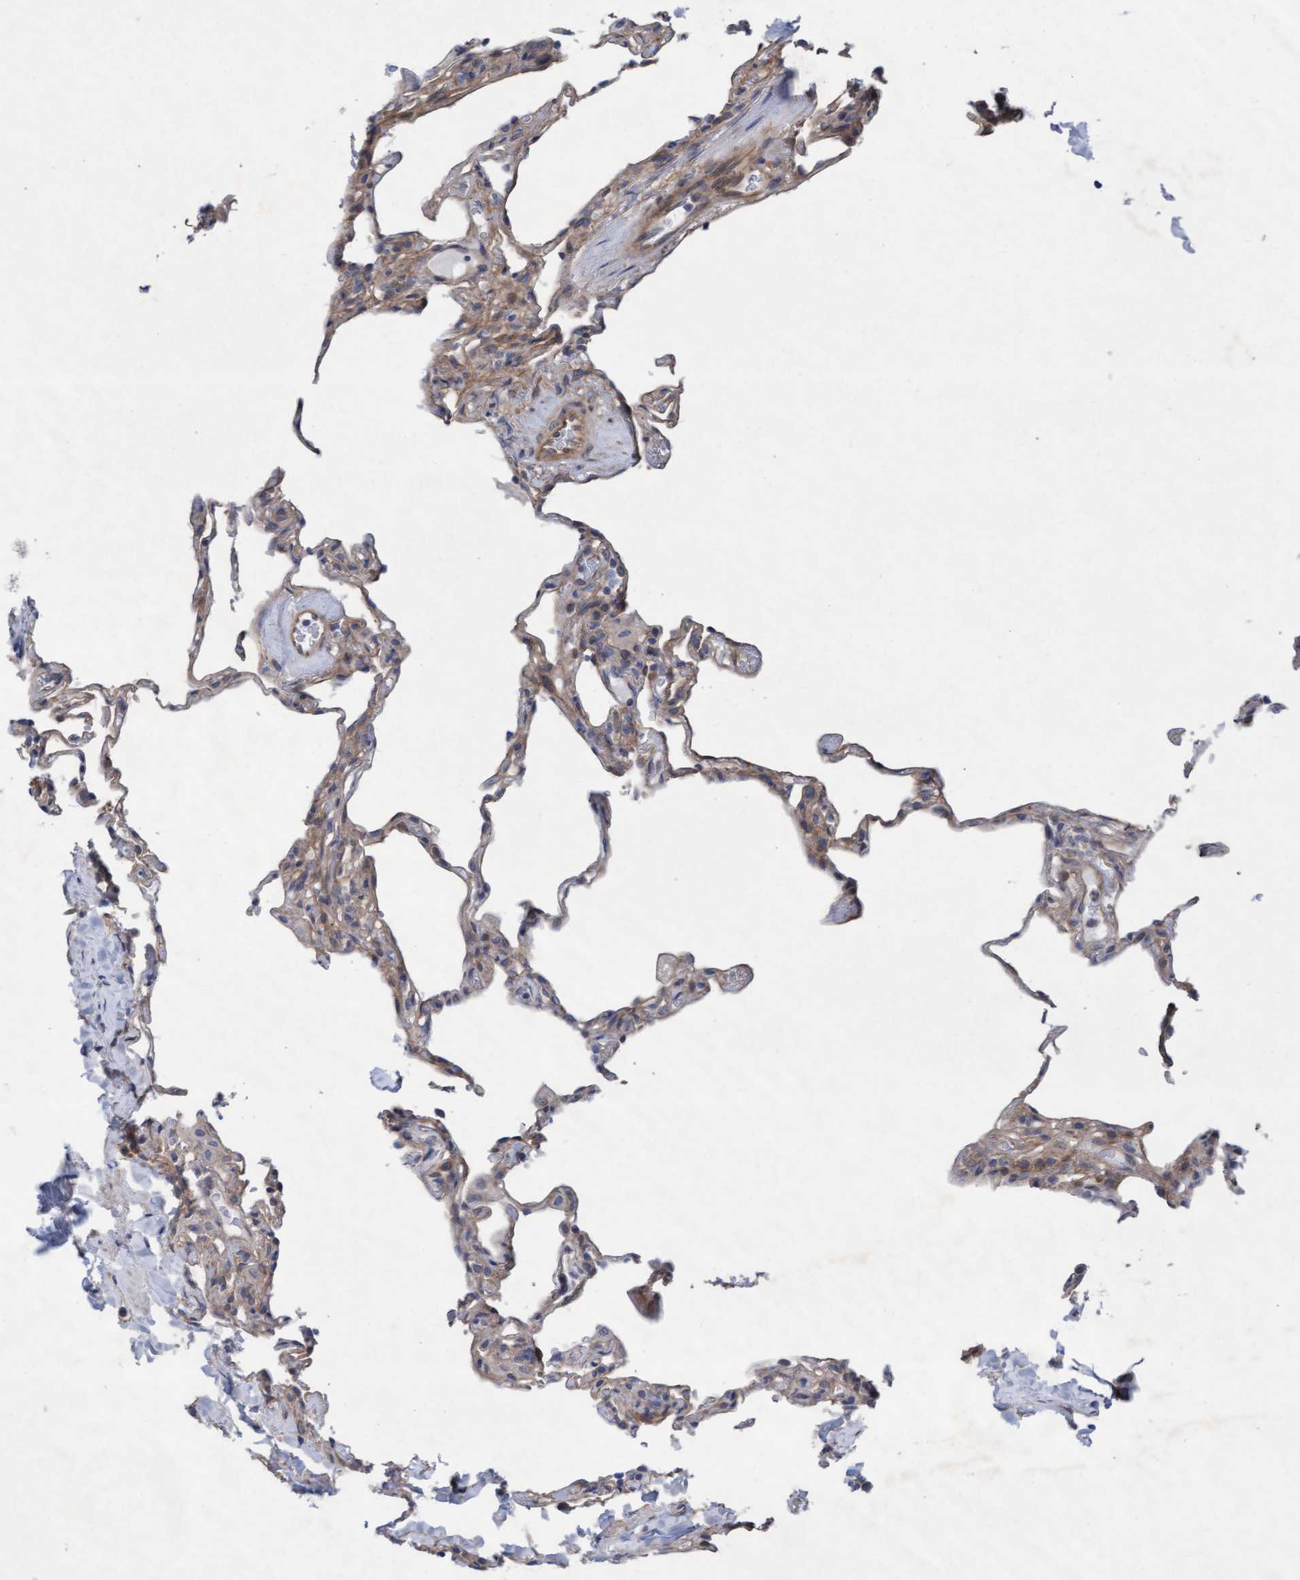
{"staining": {"intensity": "weak", "quantity": "25%-75%", "location": "cytoplasmic/membranous"}, "tissue": "lung", "cell_type": "Alveolar cells", "image_type": "normal", "snomed": [{"axis": "morphology", "description": "Normal tissue, NOS"}, {"axis": "topography", "description": "Lung"}], "caption": "Protein staining displays weak cytoplasmic/membranous positivity in about 25%-75% of alveolar cells in normal lung.", "gene": "PLCD1", "patient": {"sex": "male", "age": 59}}